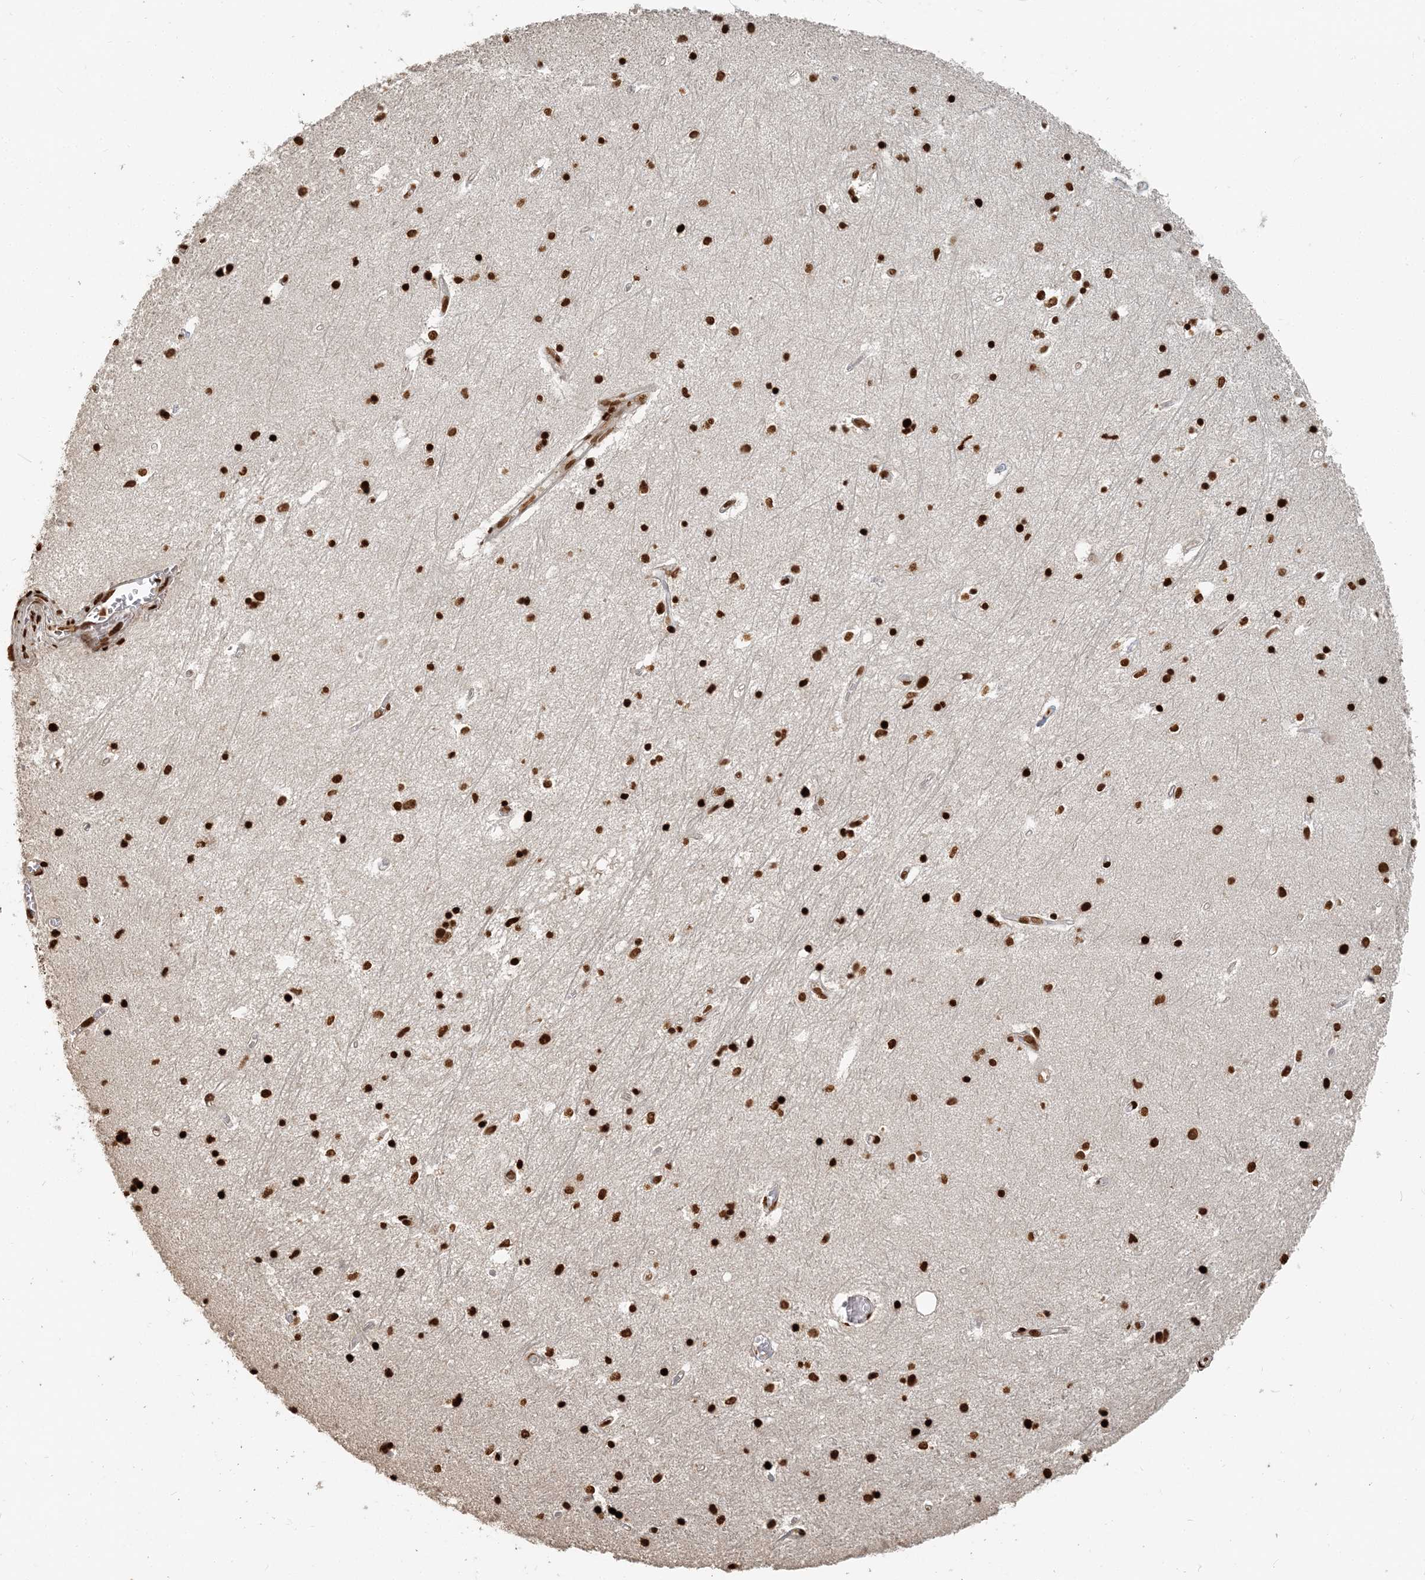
{"staining": {"intensity": "strong", "quantity": ">75%", "location": "nuclear"}, "tissue": "hippocampus", "cell_type": "Glial cells", "image_type": "normal", "snomed": [{"axis": "morphology", "description": "Normal tissue, NOS"}, {"axis": "topography", "description": "Hippocampus"}], "caption": "Human hippocampus stained with a protein marker exhibits strong staining in glial cells.", "gene": "H3", "patient": {"sex": "female", "age": 64}}